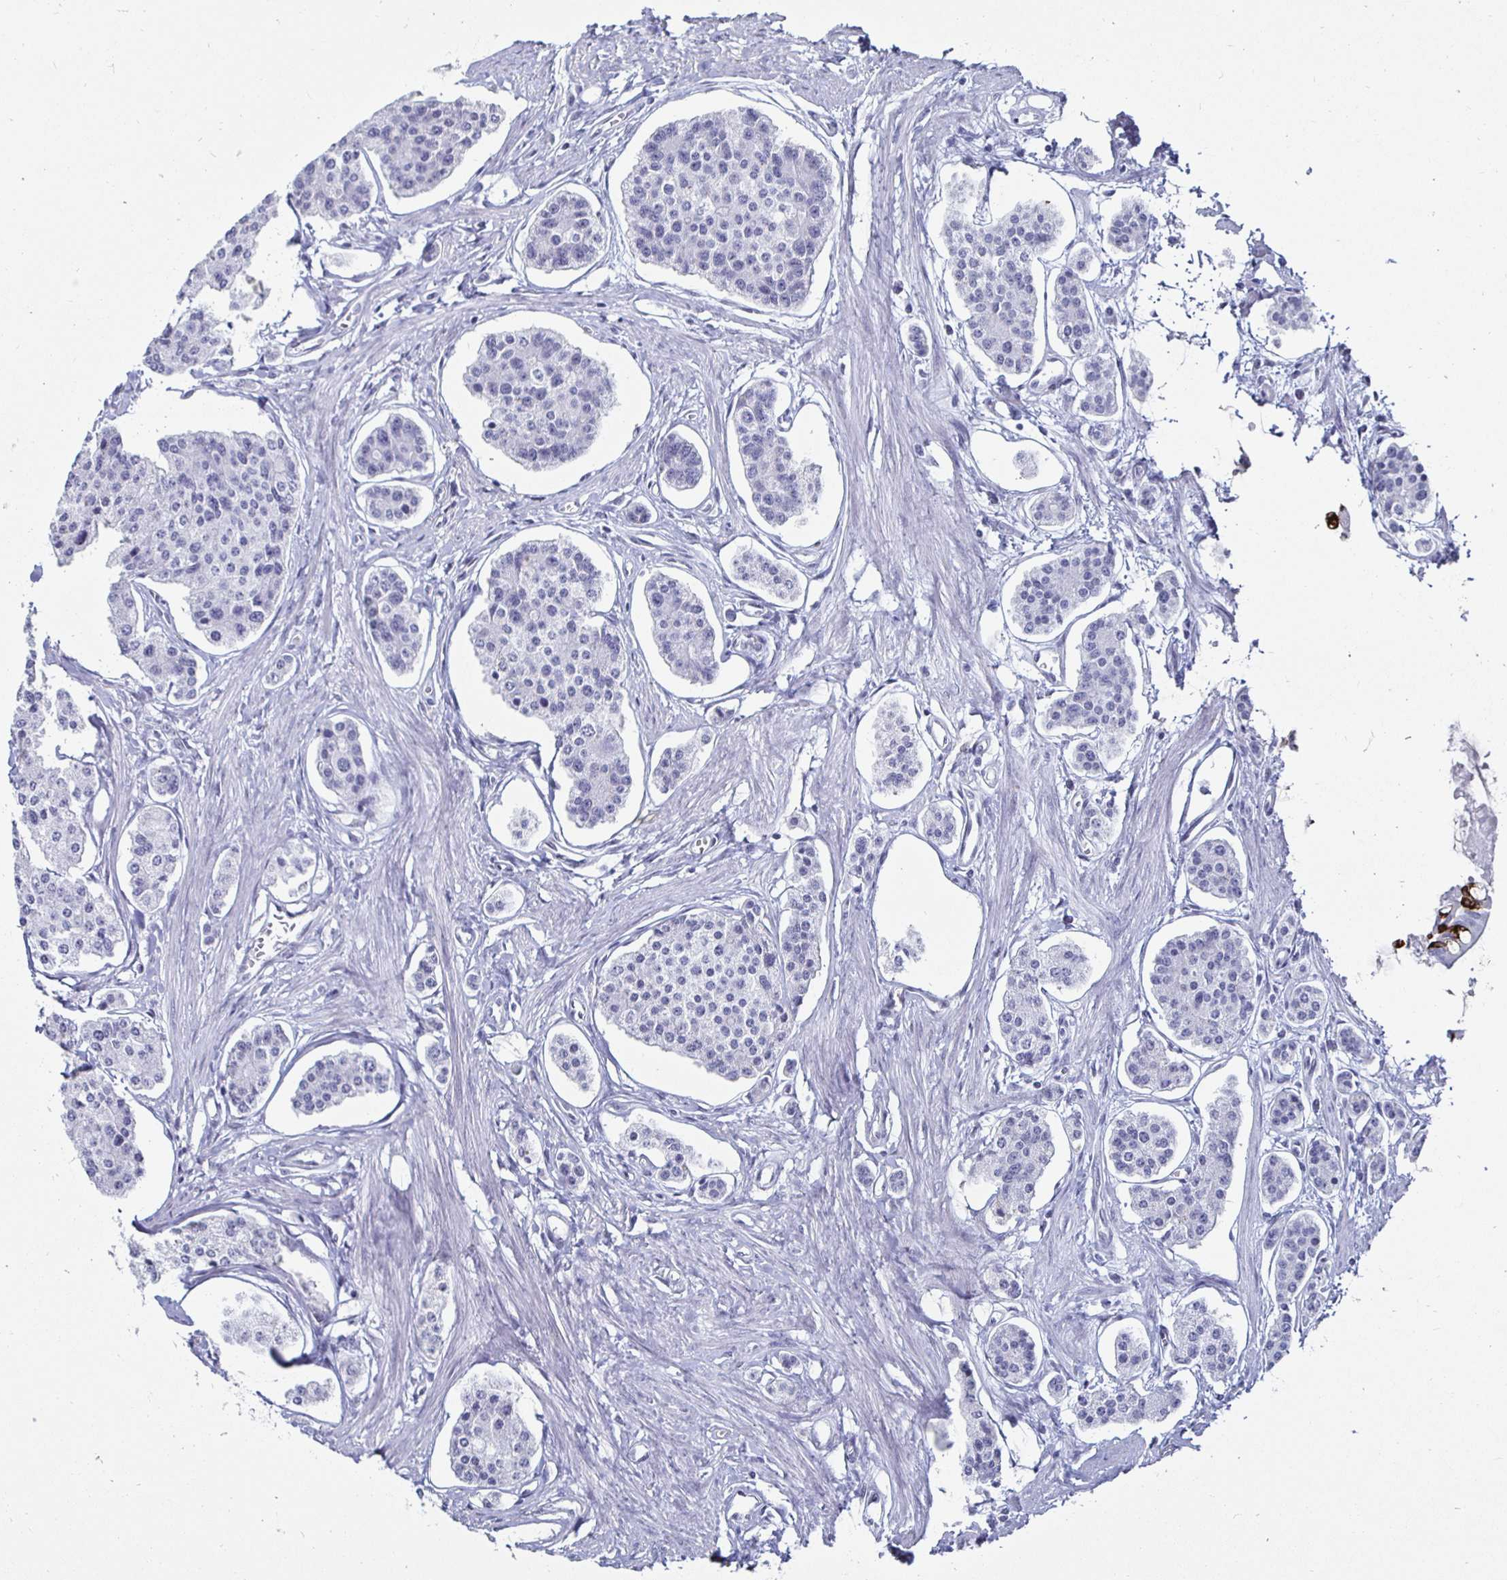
{"staining": {"intensity": "negative", "quantity": "none", "location": "none"}, "tissue": "carcinoid", "cell_type": "Tumor cells", "image_type": "cancer", "snomed": [{"axis": "morphology", "description": "Carcinoid, malignant, NOS"}, {"axis": "topography", "description": "Small intestine"}], "caption": "Tumor cells show no significant protein expression in malignant carcinoid.", "gene": "KRT4", "patient": {"sex": "female", "age": 65}}